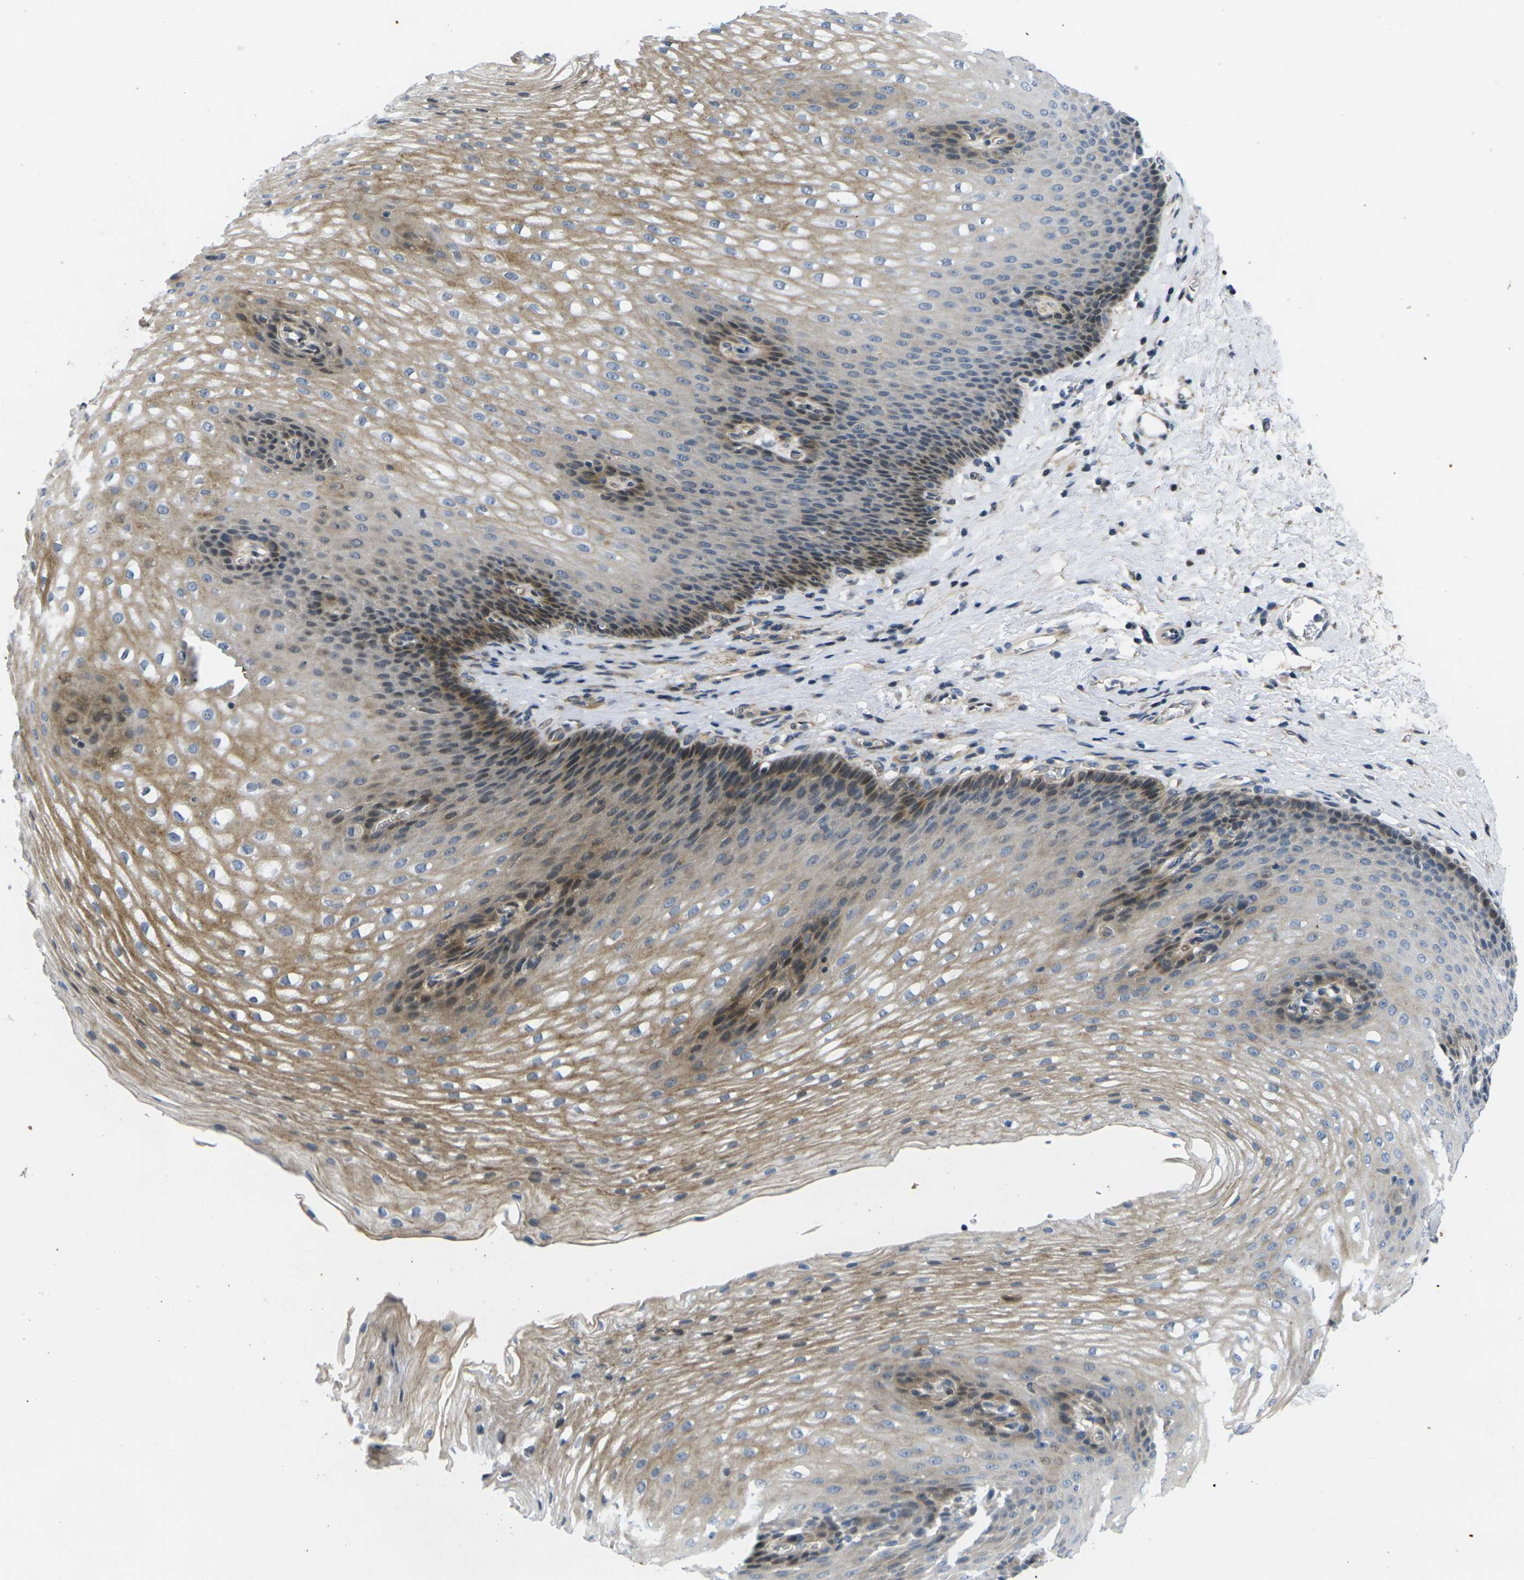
{"staining": {"intensity": "moderate", "quantity": ">75%", "location": "cytoplasmic/membranous"}, "tissue": "esophagus", "cell_type": "Squamous epithelial cells", "image_type": "normal", "snomed": [{"axis": "morphology", "description": "Normal tissue, NOS"}, {"axis": "topography", "description": "Esophagus"}], "caption": "Esophagus stained for a protein (brown) reveals moderate cytoplasmic/membranous positive positivity in approximately >75% of squamous epithelial cells.", "gene": "ROBO2", "patient": {"sex": "male", "age": 48}}